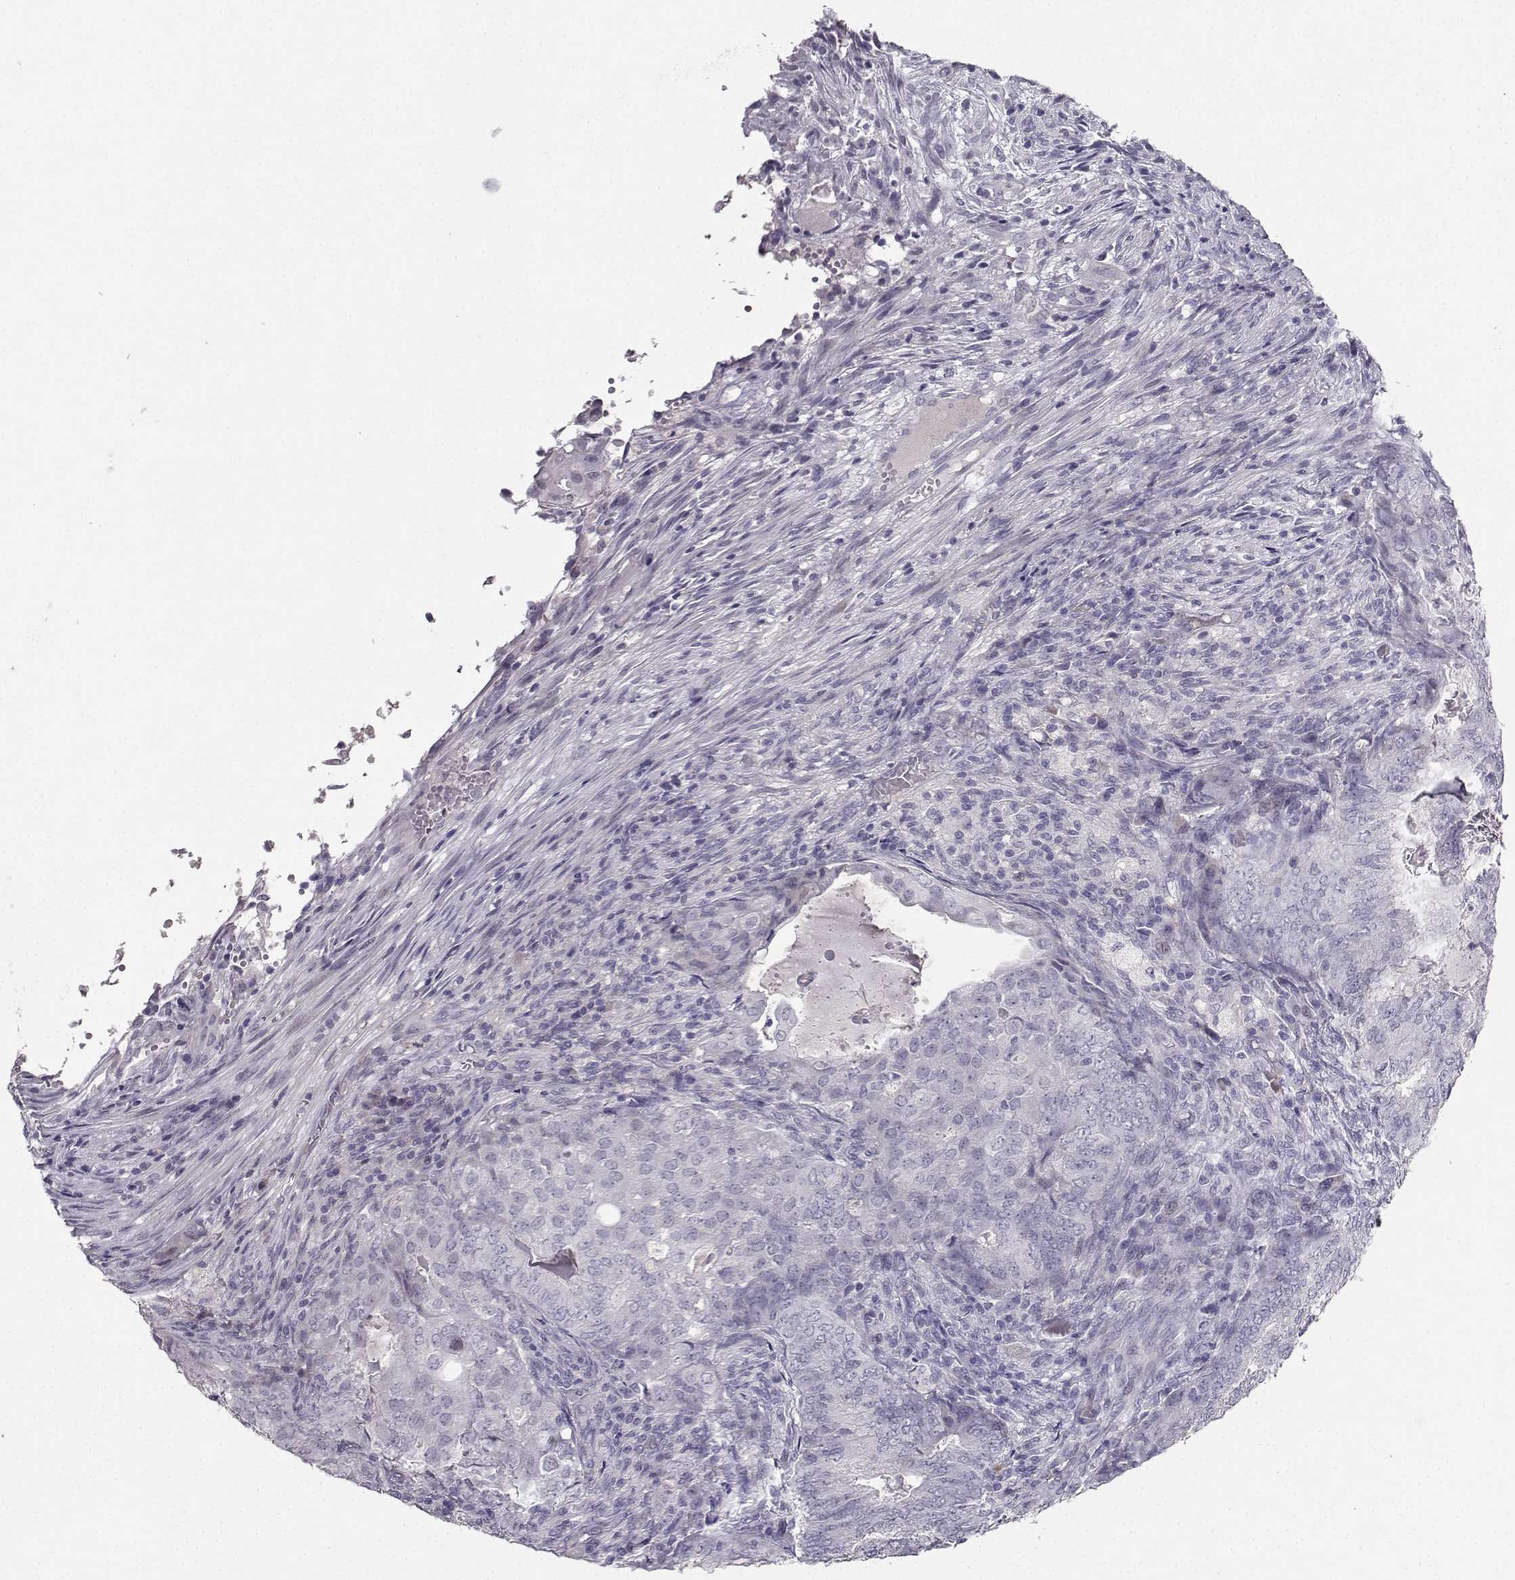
{"staining": {"intensity": "negative", "quantity": "none", "location": "none"}, "tissue": "endometrial cancer", "cell_type": "Tumor cells", "image_type": "cancer", "snomed": [{"axis": "morphology", "description": "Adenocarcinoma, NOS"}, {"axis": "topography", "description": "Endometrium"}], "caption": "DAB immunohistochemical staining of endometrial cancer (adenocarcinoma) reveals no significant expression in tumor cells.", "gene": "CARTPT", "patient": {"sex": "female", "age": 62}}